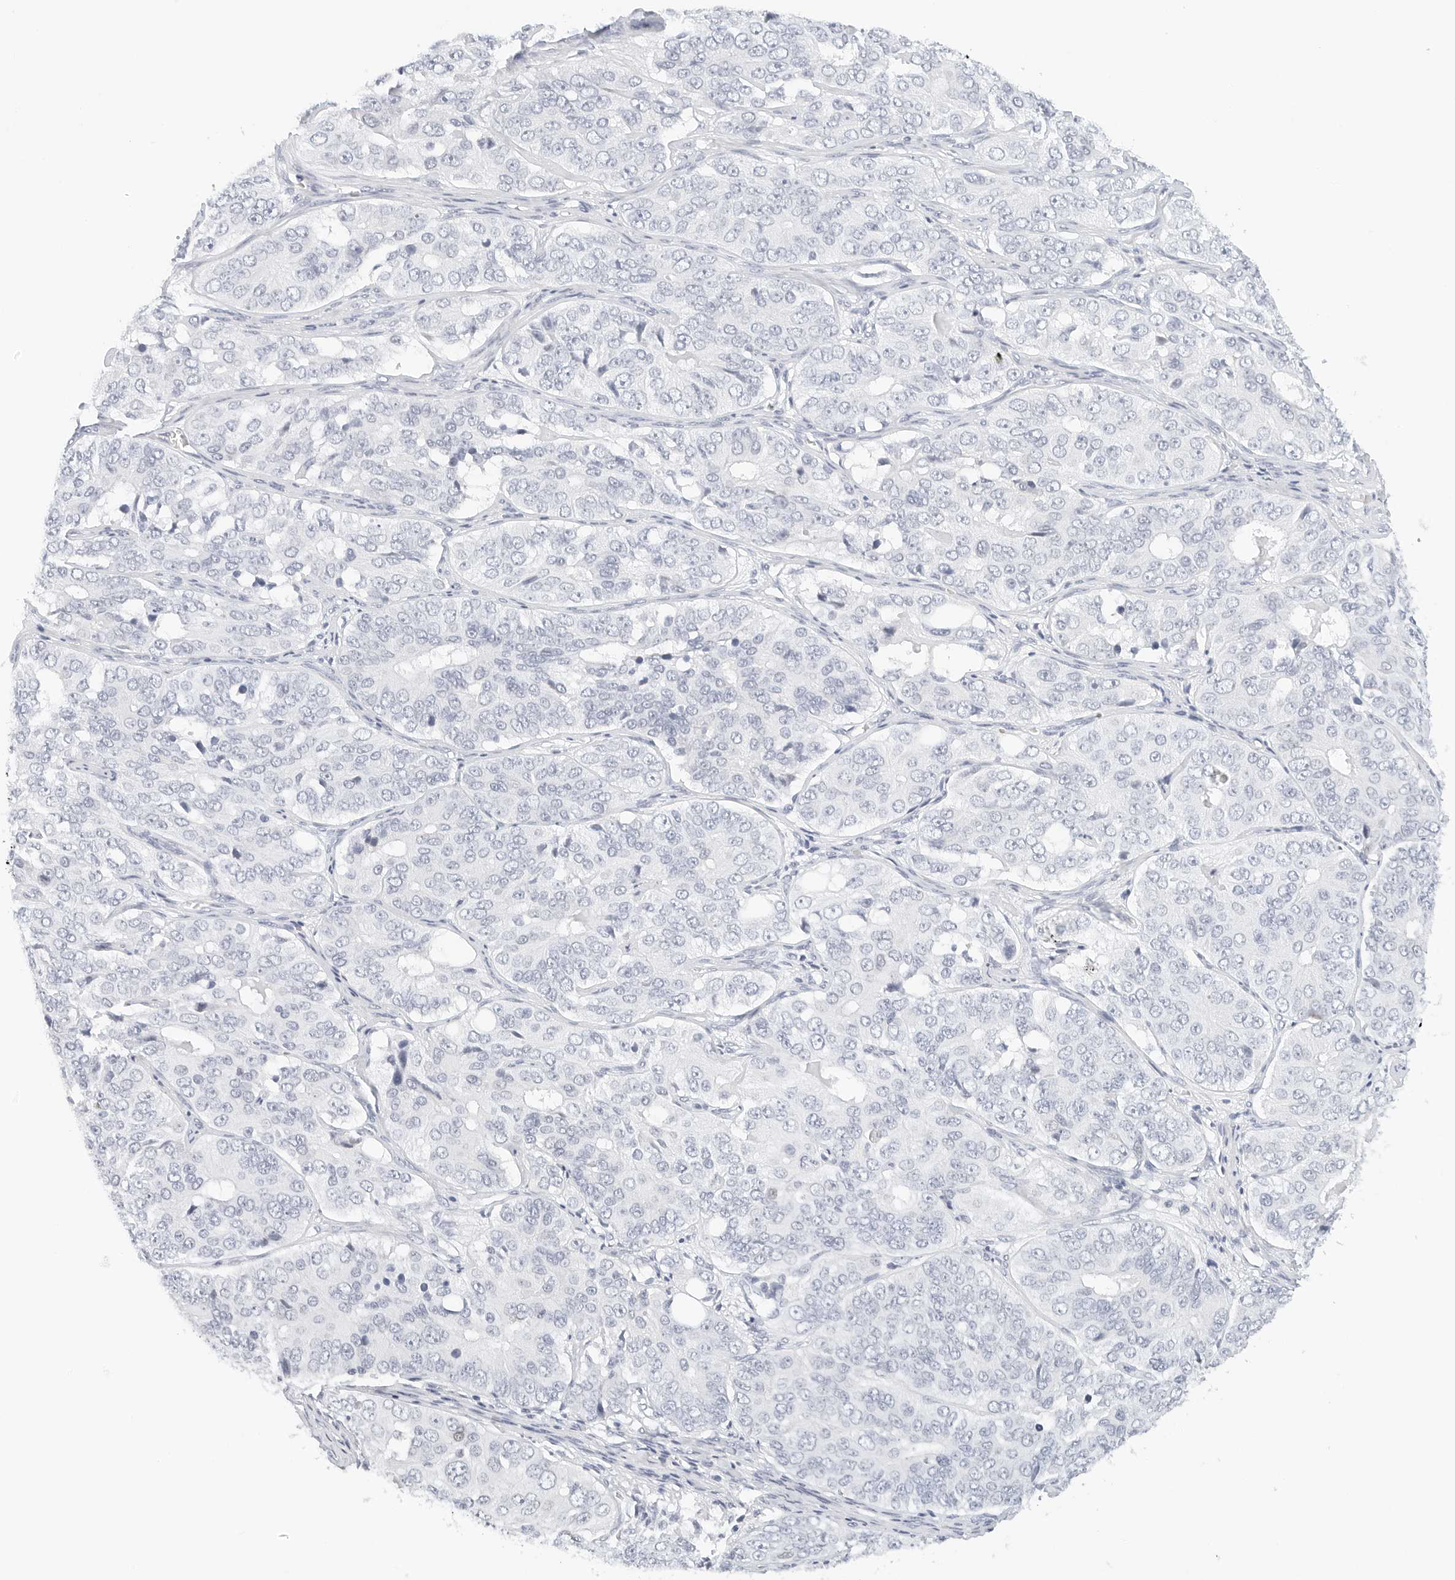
{"staining": {"intensity": "negative", "quantity": "none", "location": "none"}, "tissue": "ovarian cancer", "cell_type": "Tumor cells", "image_type": "cancer", "snomed": [{"axis": "morphology", "description": "Carcinoma, endometroid"}, {"axis": "topography", "description": "Ovary"}], "caption": "This is a image of IHC staining of endometroid carcinoma (ovarian), which shows no expression in tumor cells. (Stains: DAB (3,3'-diaminobenzidine) IHC with hematoxylin counter stain, Microscopy: brightfield microscopy at high magnification).", "gene": "CD22", "patient": {"sex": "female", "age": 51}}